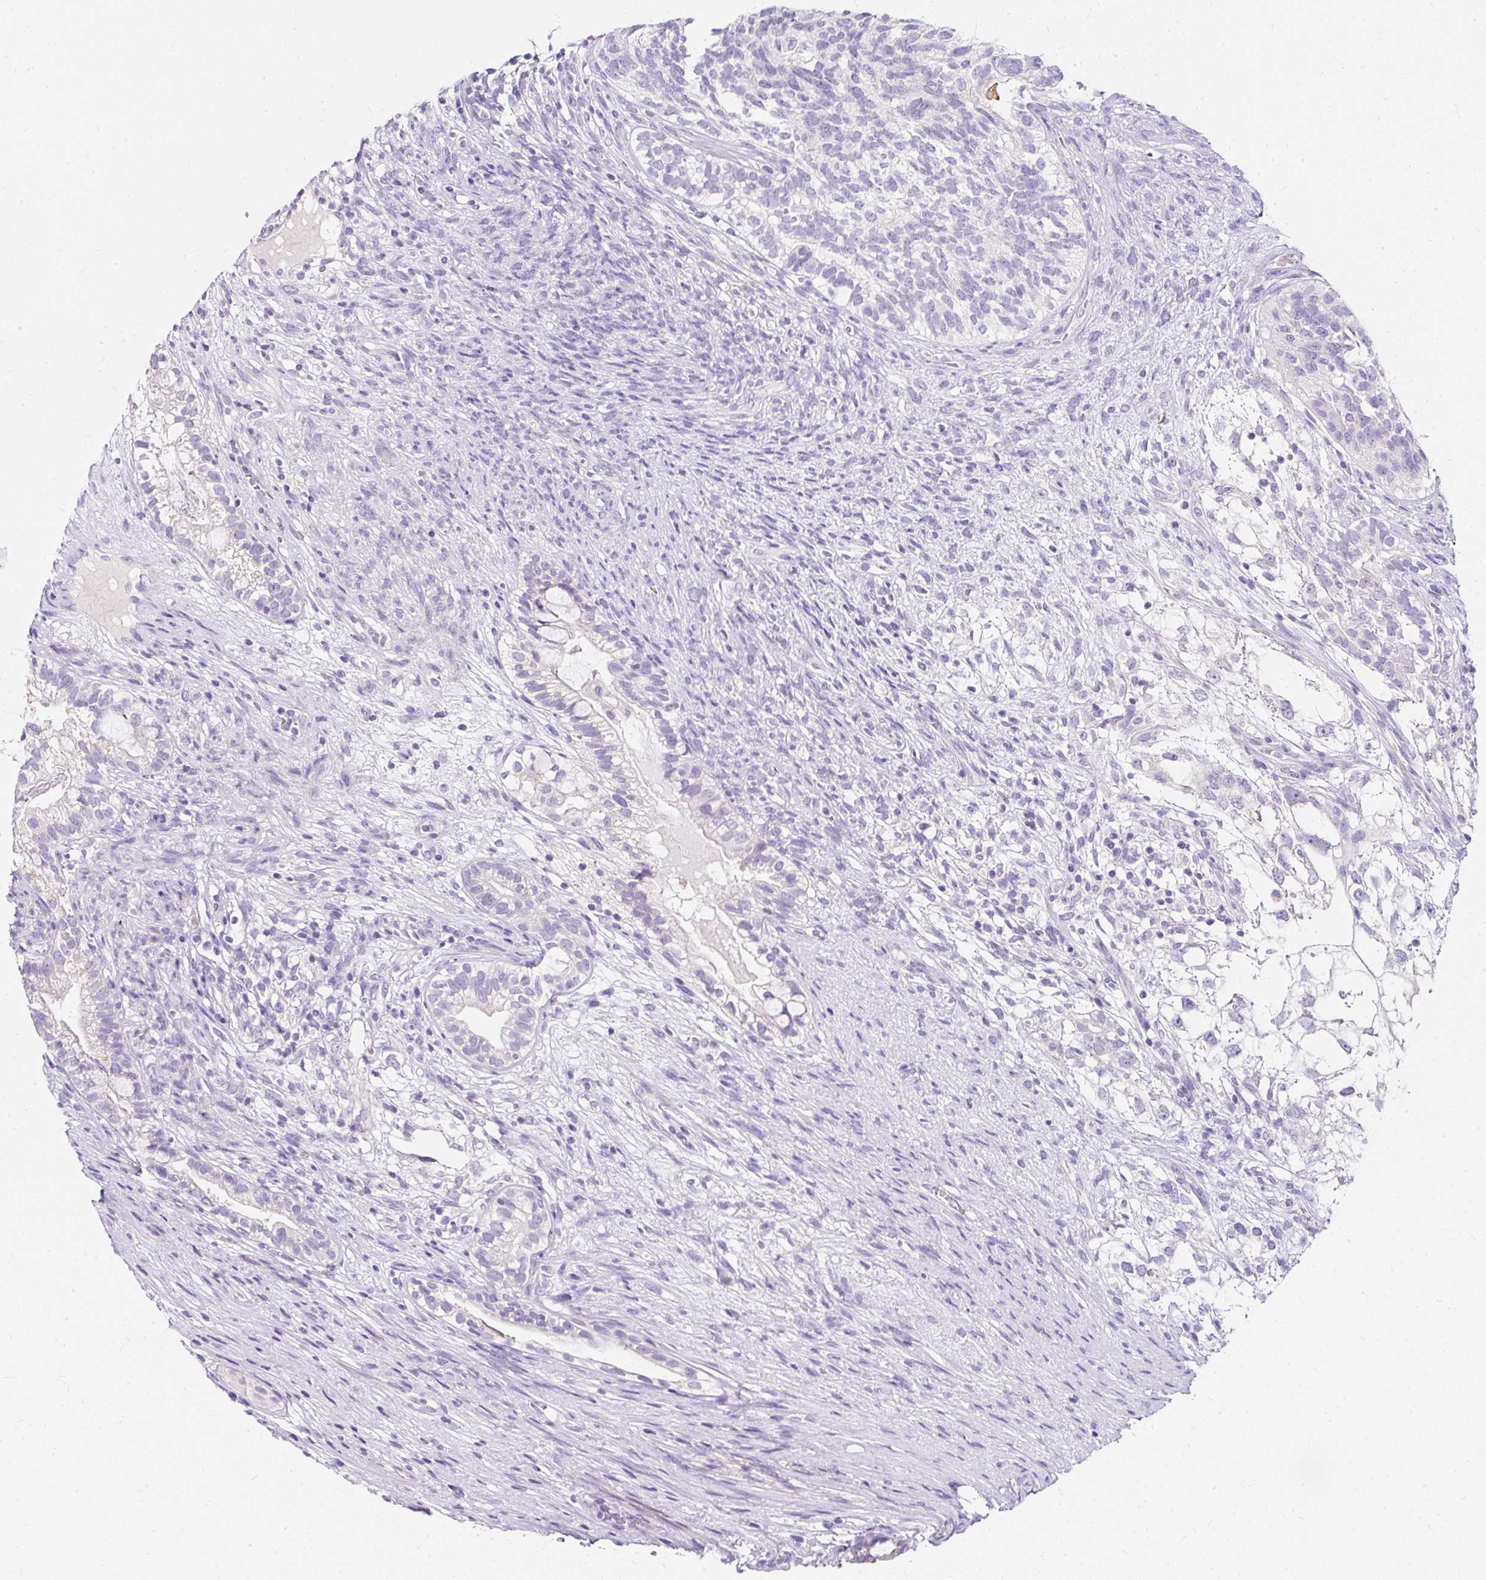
{"staining": {"intensity": "negative", "quantity": "none", "location": "none"}, "tissue": "testis cancer", "cell_type": "Tumor cells", "image_type": "cancer", "snomed": [{"axis": "morphology", "description": "Seminoma, NOS"}, {"axis": "morphology", "description": "Carcinoma, Embryonal, NOS"}, {"axis": "topography", "description": "Testis"}], "caption": "There is no significant staining in tumor cells of seminoma (testis). Brightfield microscopy of IHC stained with DAB (3,3'-diaminobenzidine) (brown) and hematoxylin (blue), captured at high magnification.", "gene": "DTX4", "patient": {"sex": "male", "age": 41}}